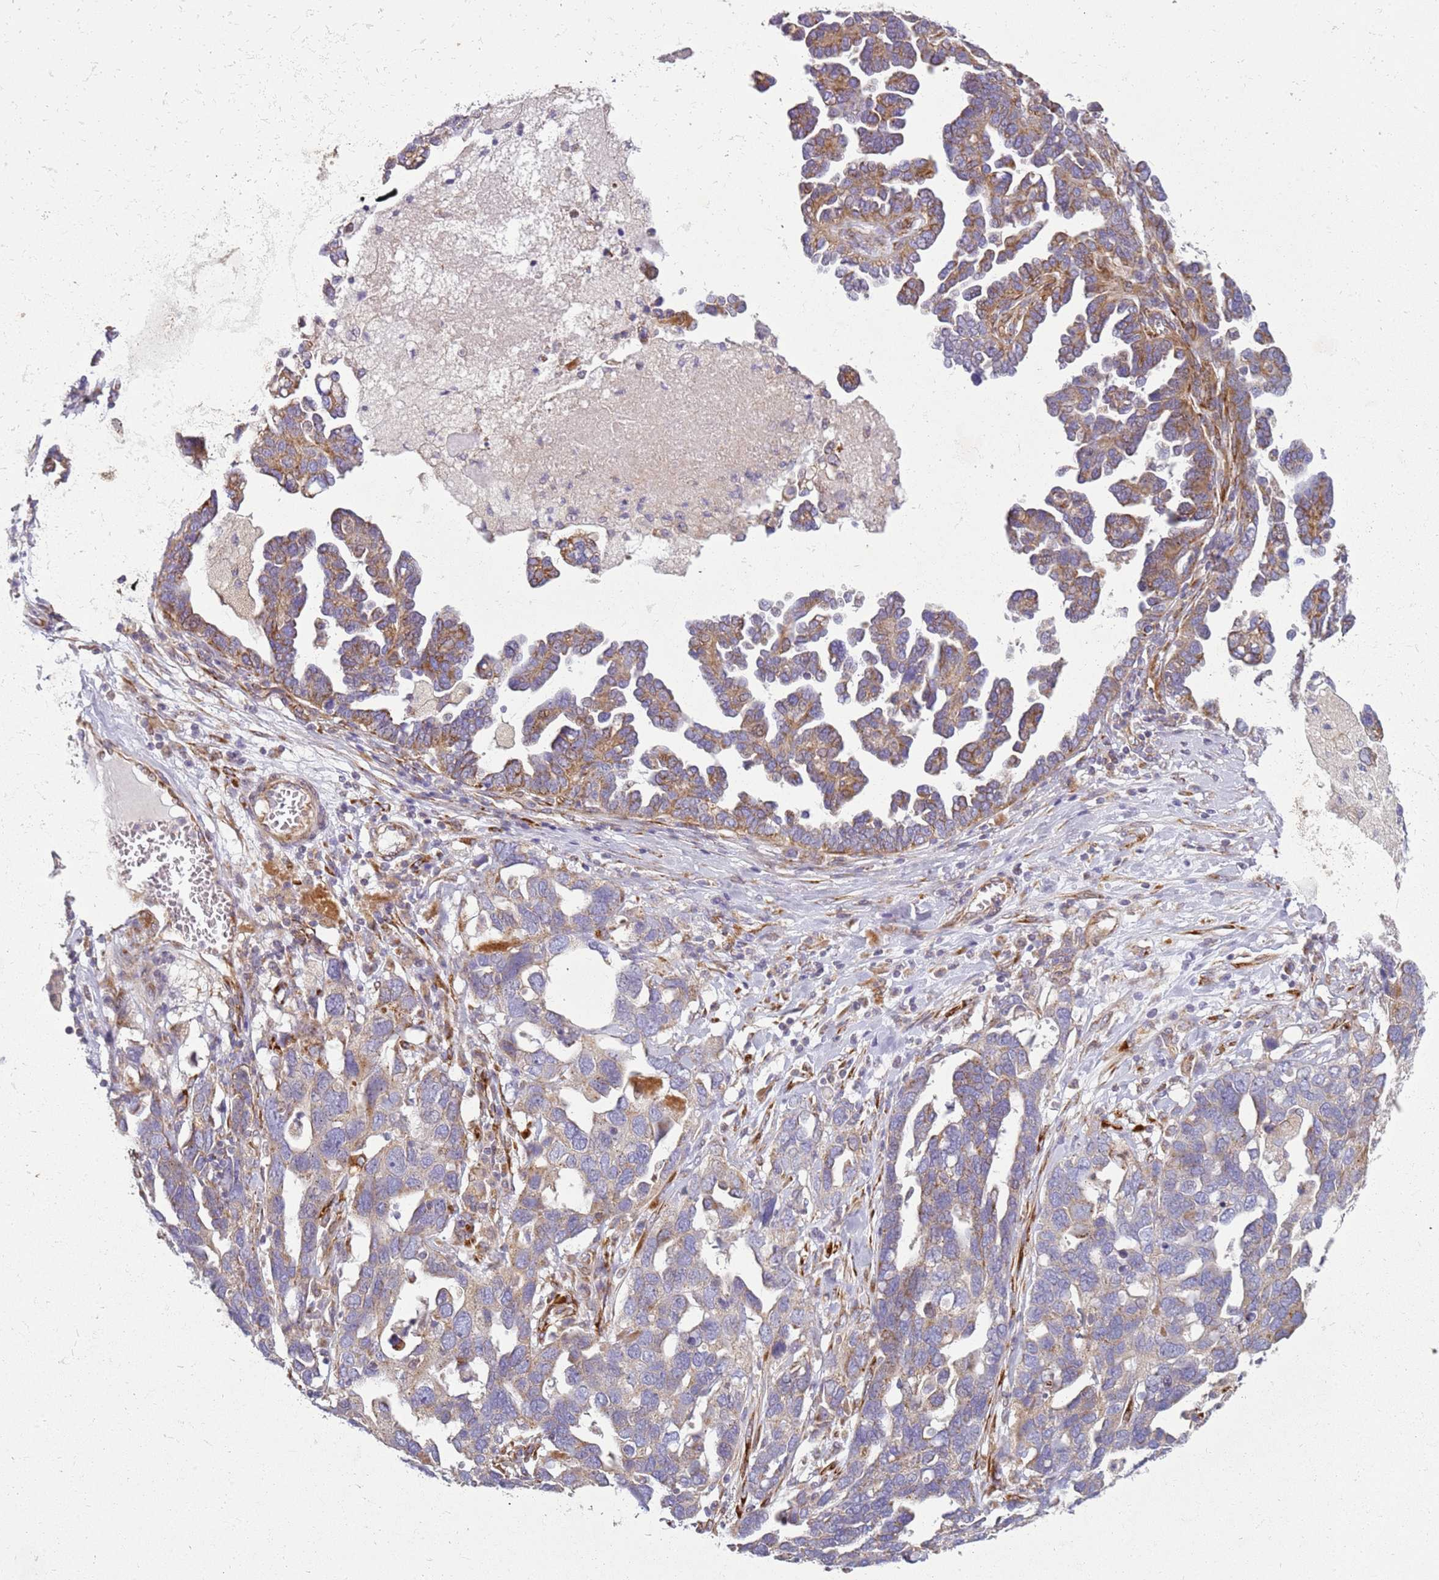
{"staining": {"intensity": "weak", "quantity": ">75%", "location": "cytoplasmic/membranous"}, "tissue": "ovarian cancer", "cell_type": "Tumor cells", "image_type": "cancer", "snomed": [{"axis": "morphology", "description": "Cystadenocarcinoma, serous, NOS"}, {"axis": "topography", "description": "Ovary"}], "caption": "High-power microscopy captured an IHC photomicrograph of ovarian serous cystadenocarcinoma, revealing weak cytoplasmic/membranous expression in about >75% of tumor cells.", "gene": "TMEM200C", "patient": {"sex": "female", "age": 54}}